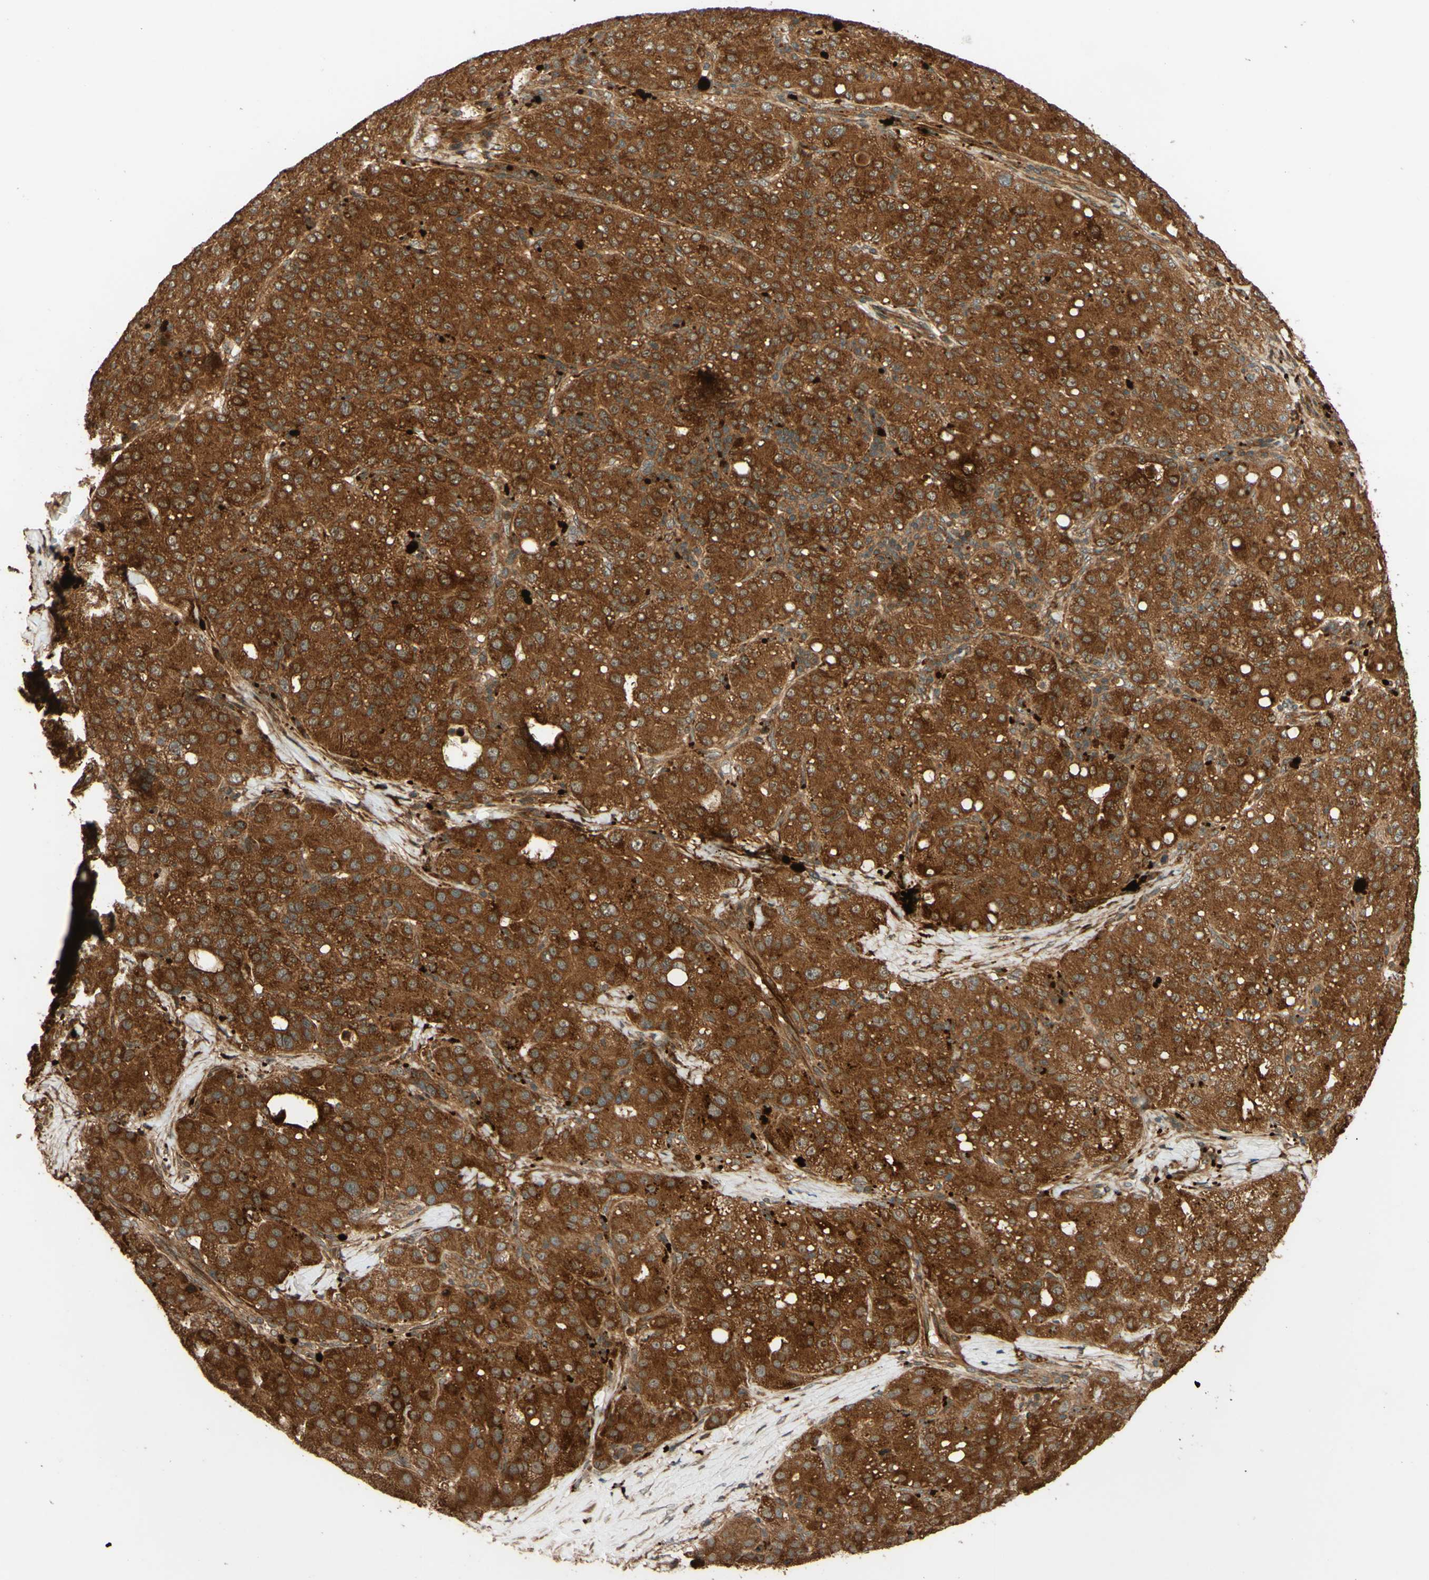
{"staining": {"intensity": "moderate", "quantity": ">75%", "location": "cytoplasmic/membranous"}, "tissue": "liver cancer", "cell_type": "Tumor cells", "image_type": "cancer", "snomed": [{"axis": "morphology", "description": "Carcinoma, Hepatocellular, NOS"}, {"axis": "topography", "description": "Liver"}], "caption": "Immunohistochemical staining of liver cancer exhibits medium levels of moderate cytoplasmic/membranous staining in approximately >75% of tumor cells.", "gene": "RNF19A", "patient": {"sex": "male", "age": 65}}